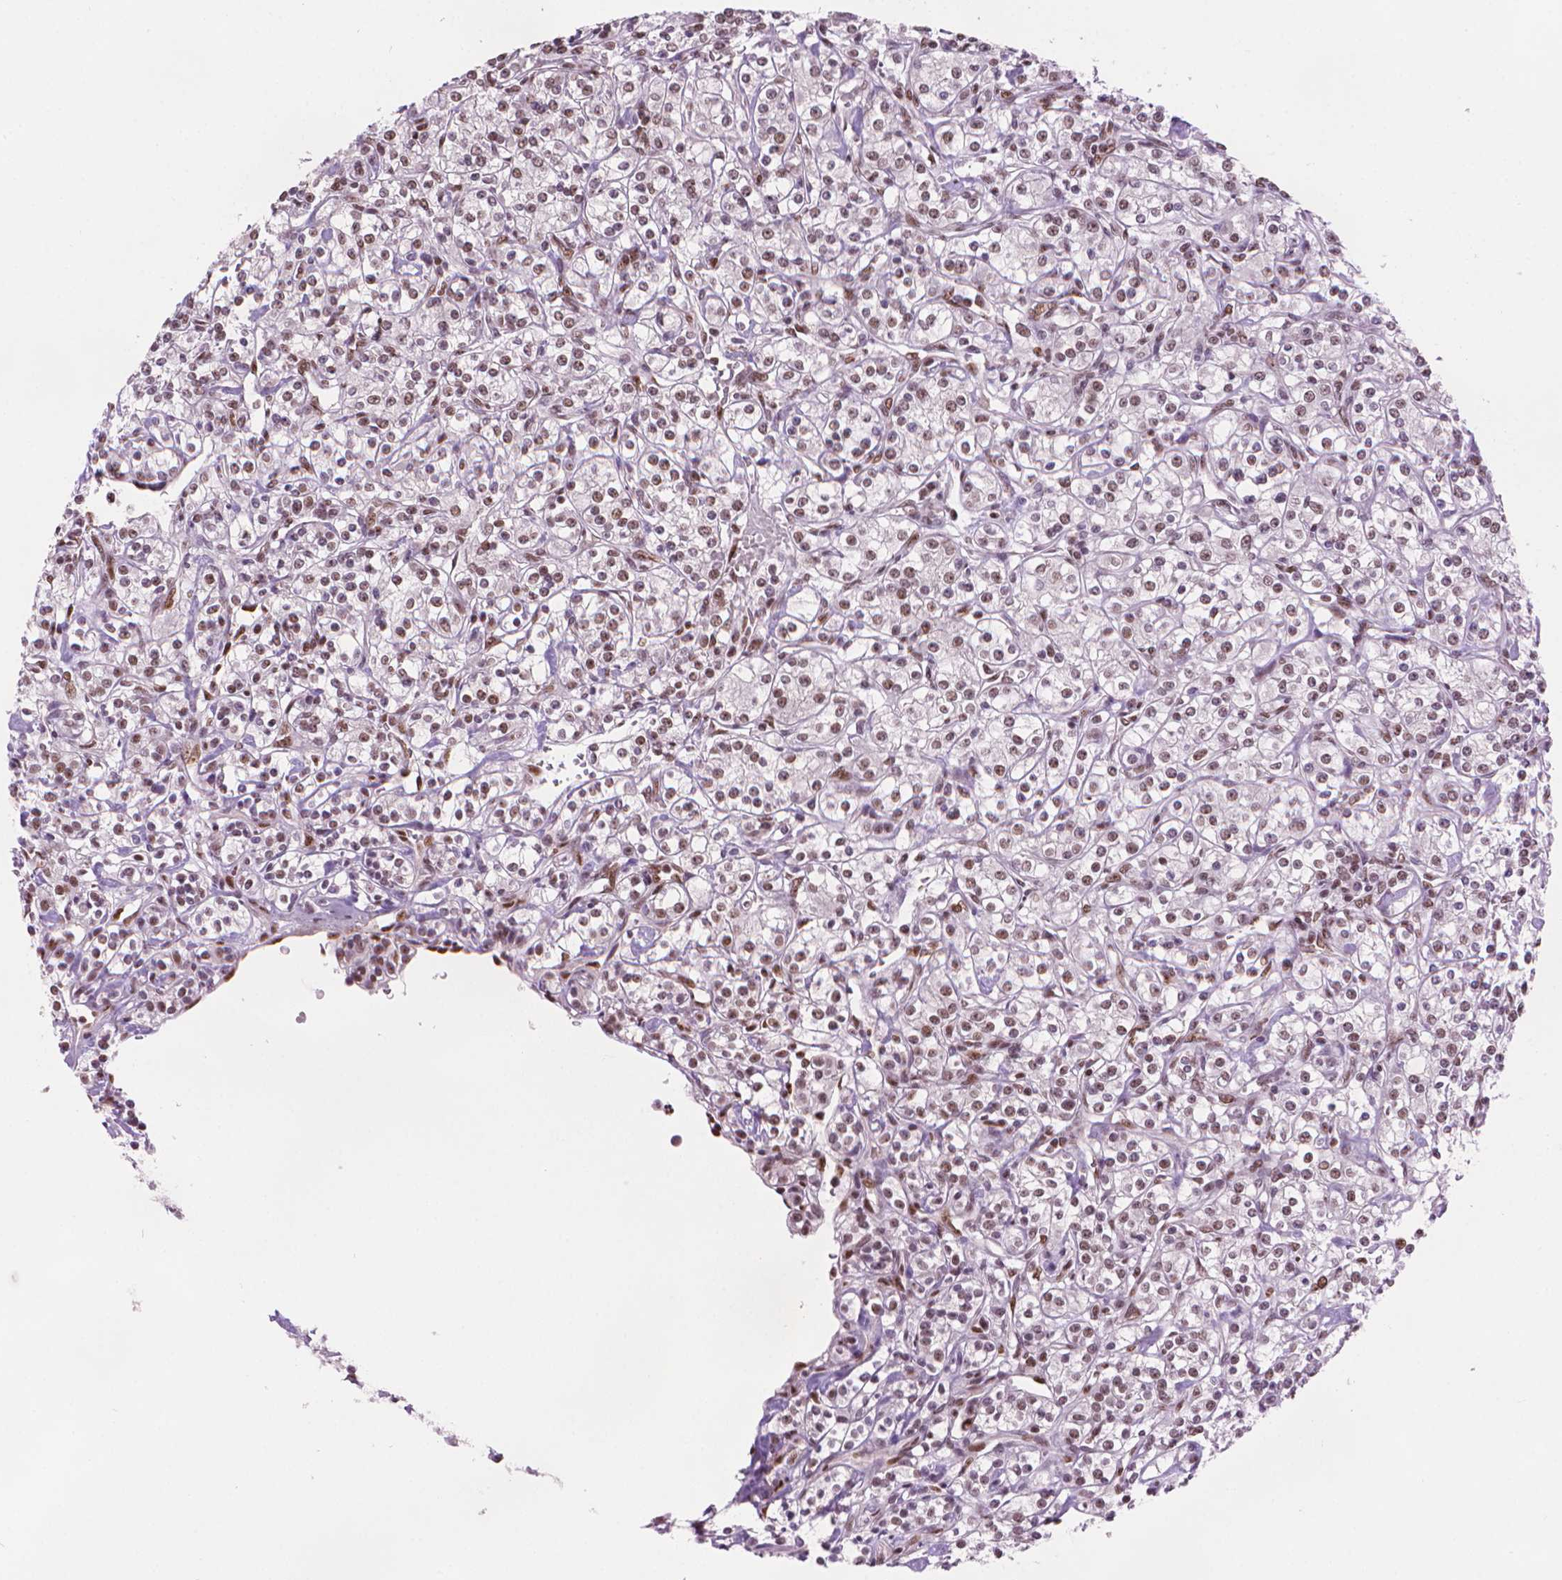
{"staining": {"intensity": "moderate", "quantity": "25%-75%", "location": "nuclear"}, "tissue": "renal cancer", "cell_type": "Tumor cells", "image_type": "cancer", "snomed": [{"axis": "morphology", "description": "Adenocarcinoma, NOS"}, {"axis": "topography", "description": "Kidney"}], "caption": "A medium amount of moderate nuclear staining is identified in approximately 25%-75% of tumor cells in renal cancer (adenocarcinoma) tissue. The protein of interest is stained brown, and the nuclei are stained in blue (DAB (3,3'-diaminobenzidine) IHC with brightfield microscopy, high magnification).", "gene": "UBN1", "patient": {"sex": "male", "age": 77}}